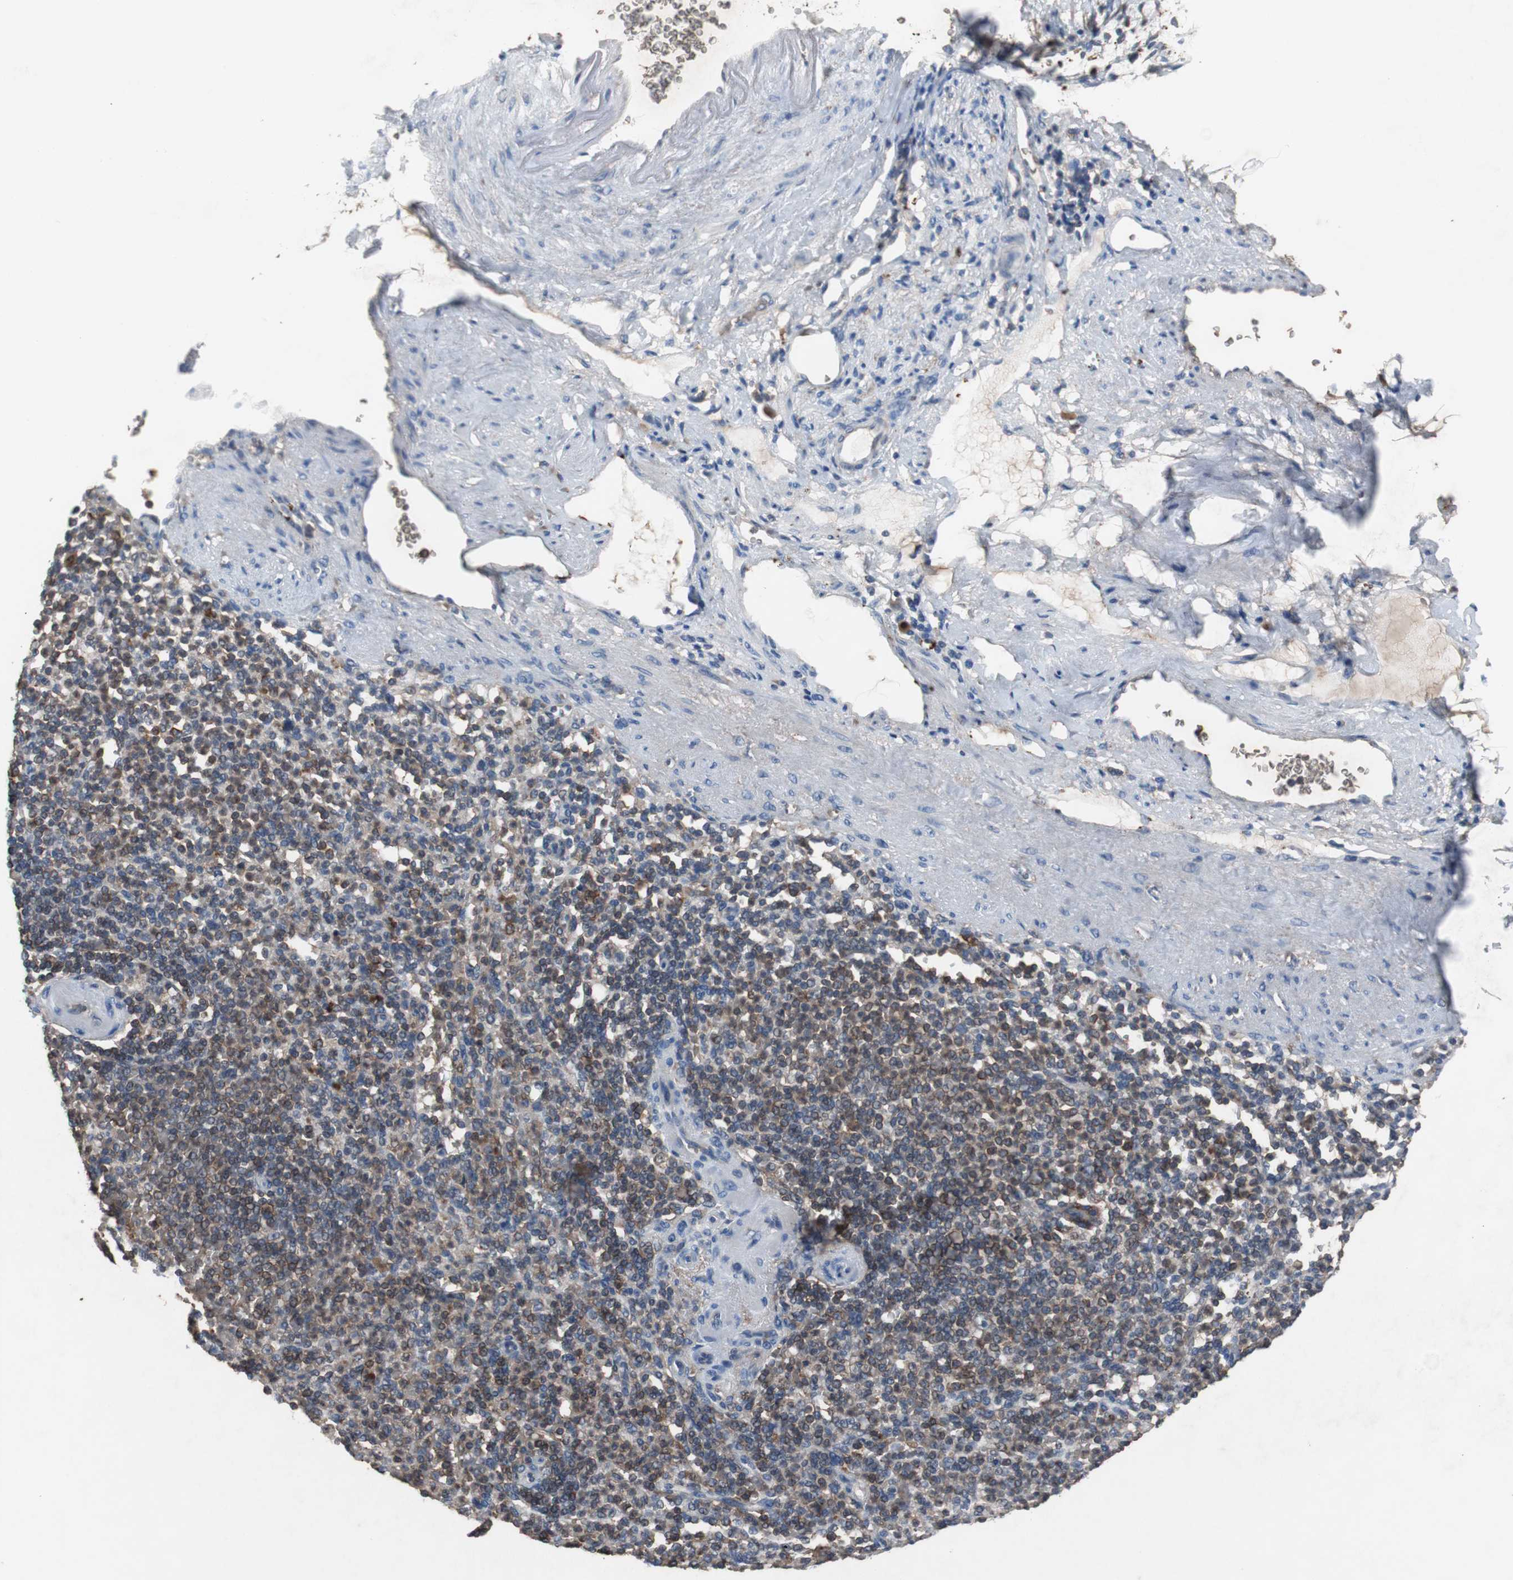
{"staining": {"intensity": "strong", "quantity": ">75%", "location": "cytoplasmic/membranous"}, "tissue": "spleen", "cell_type": "Cells in red pulp", "image_type": "normal", "snomed": [{"axis": "morphology", "description": "Normal tissue, NOS"}, {"axis": "topography", "description": "Spleen"}], "caption": "Brown immunohistochemical staining in unremarkable spleen reveals strong cytoplasmic/membranous staining in approximately >75% of cells in red pulp.", "gene": "CALB2", "patient": {"sex": "female", "age": 74}}